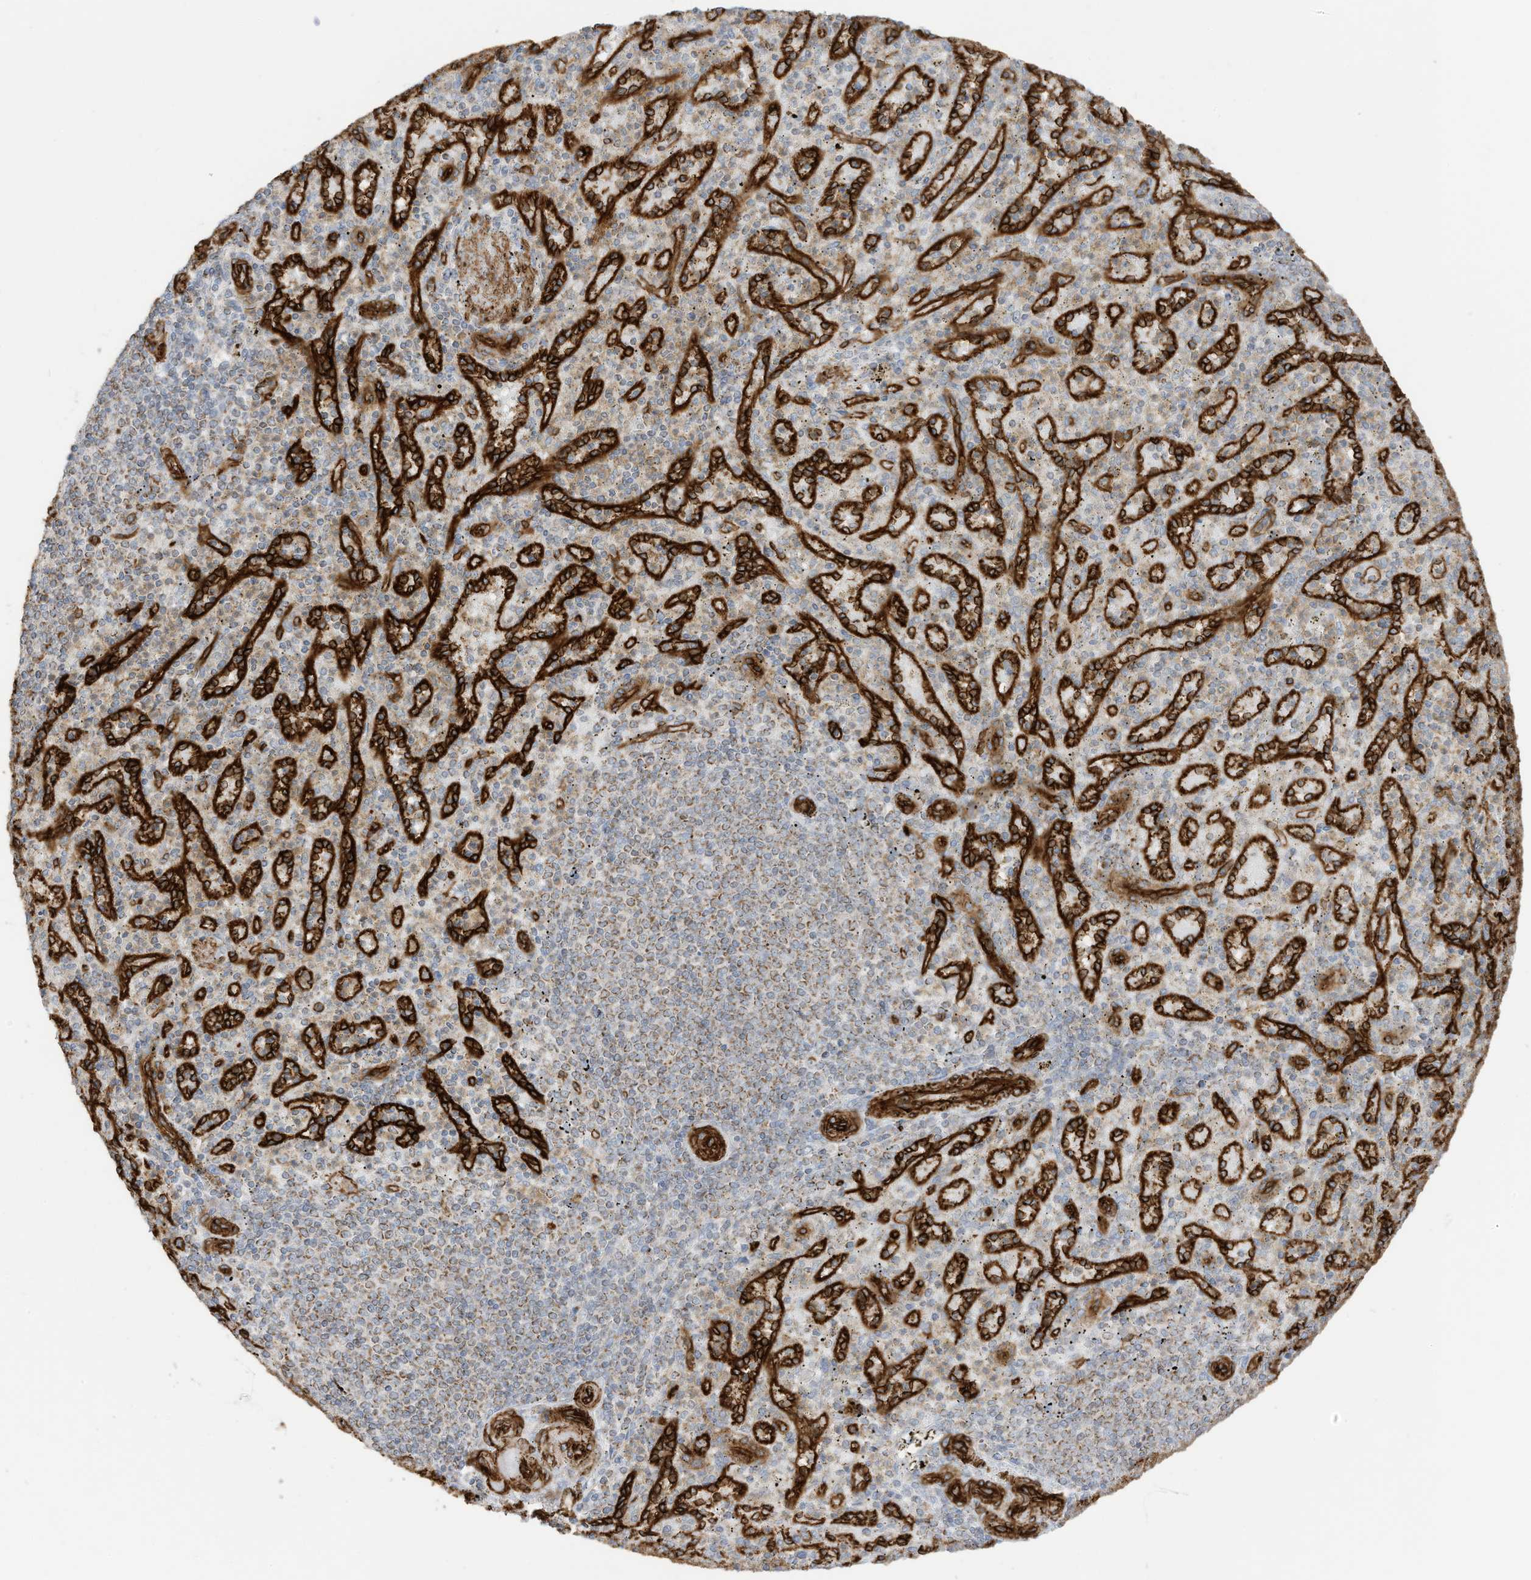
{"staining": {"intensity": "weak", "quantity": "25%-75%", "location": "cytoplasmic/membranous"}, "tissue": "spleen", "cell_type": "Cells in red pulp", "image_type": "normal", "snomed": [{"axis": "morphology", "description": "Normal tissue, NOS"}, {"axis": "topography", "description": "Spleen"}], "caption": "A low amount of weak cytoplasmic/membranous positivity is appreciated in approximately 25%-75% of cells in red pulp in benign spleen.", "gene": "ABCB7", "patient": {"sex": "female", "age": 74}}